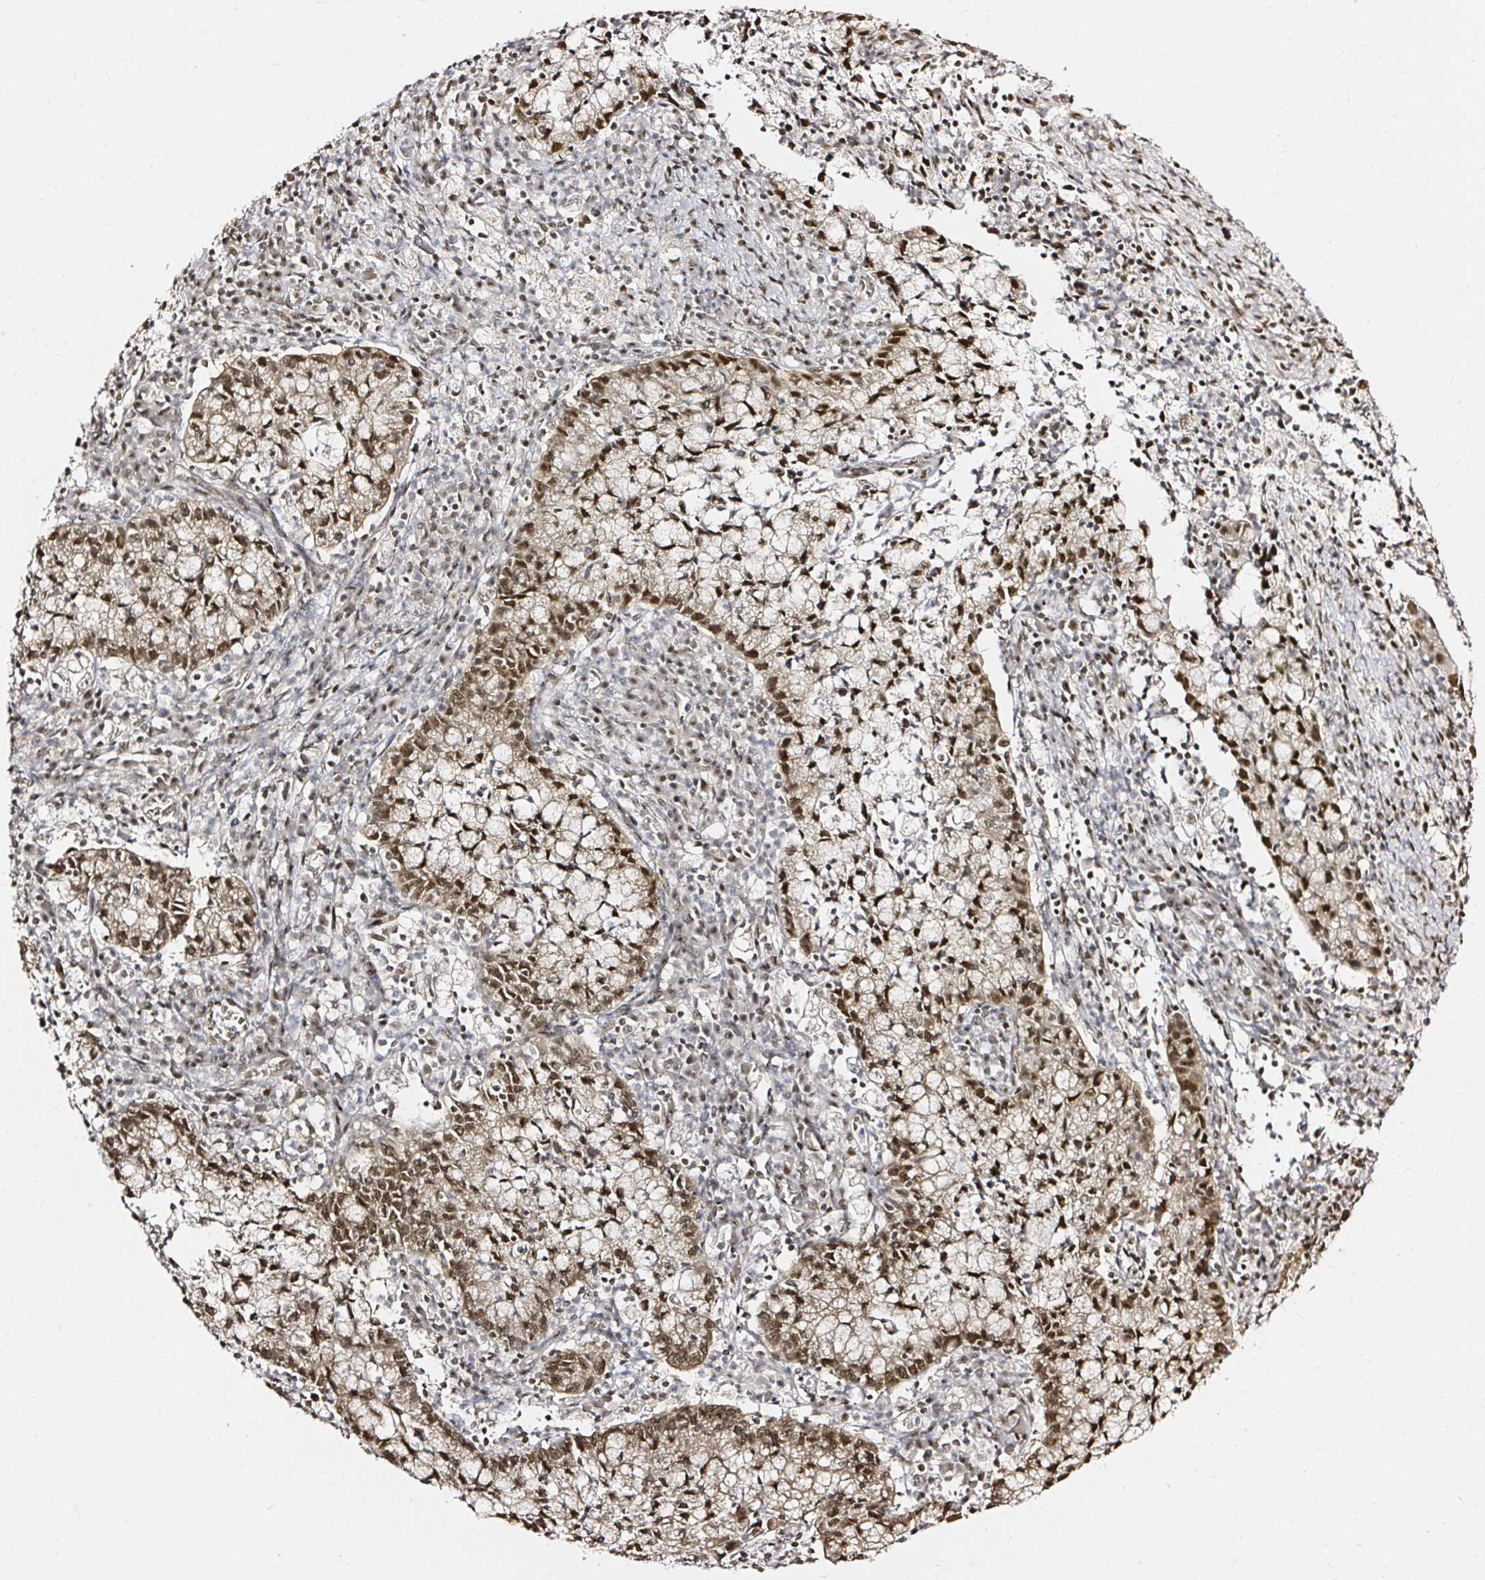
{"staining": {"intensity": "moderate", "quantity": ">75%", "location": "nuclear"}, "tissue": "cervical cancer", "cell_type": "Tumor cells", "image_type": "cancer", "snomed": [{"axis": "morphology", "description": "Normal tissue, NOS"}, {"axis": "morphology", "description": "Adenocarcinoma, NOS"}, {"axis": "topography", "description": "Cervix"}], "caption": "This is a histology image of immunohistochemistry staining of cervical cancer (adenocarcinoma), which shows moderate staining in the nuclear of tumor cells.", "gene": "SNRPC", "patient": {"sex": "female", "age": 44}}